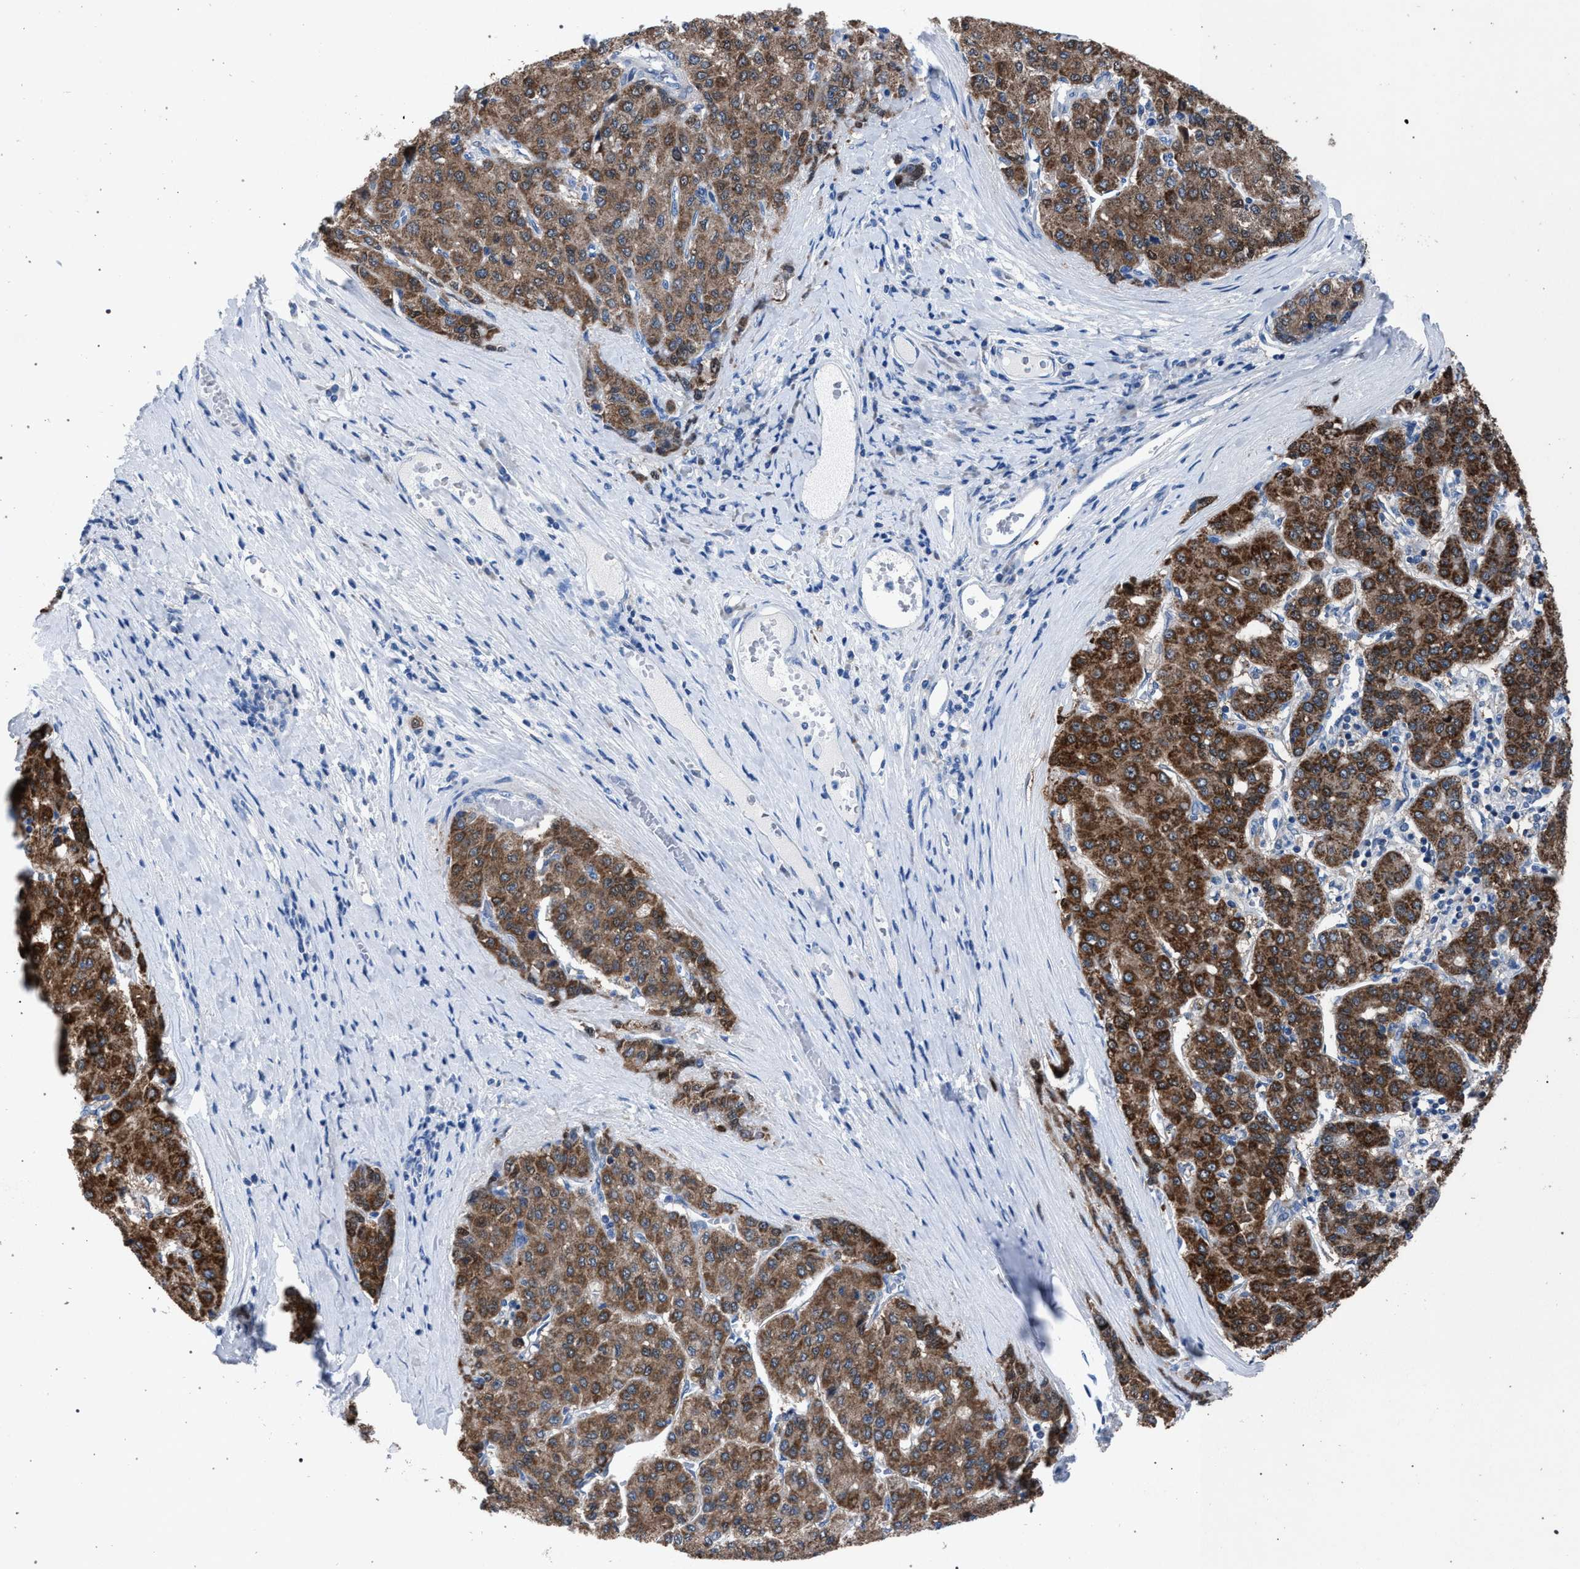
{"staining": {"intensity": "strong", "quantity": ">75%", "location": "cytoplasmic/membranous"}, "tissue": "liver cancer", "cell_type": "Tumor cells", "image_type": "cancer", "snomed": [{"axis": "morphology", "description": "Carcinoma, Hepatocellular, NOS"}, {"axis": "topography", "description": "Liver"}], "caption": "DAB immunohistochemical staining of human liver cancer shows strong cytoplasmic/membranous protein expression in about >75% of tumor cells.", "gene": "CRYZ", "patient": {"sex": "male", "age": 65}}